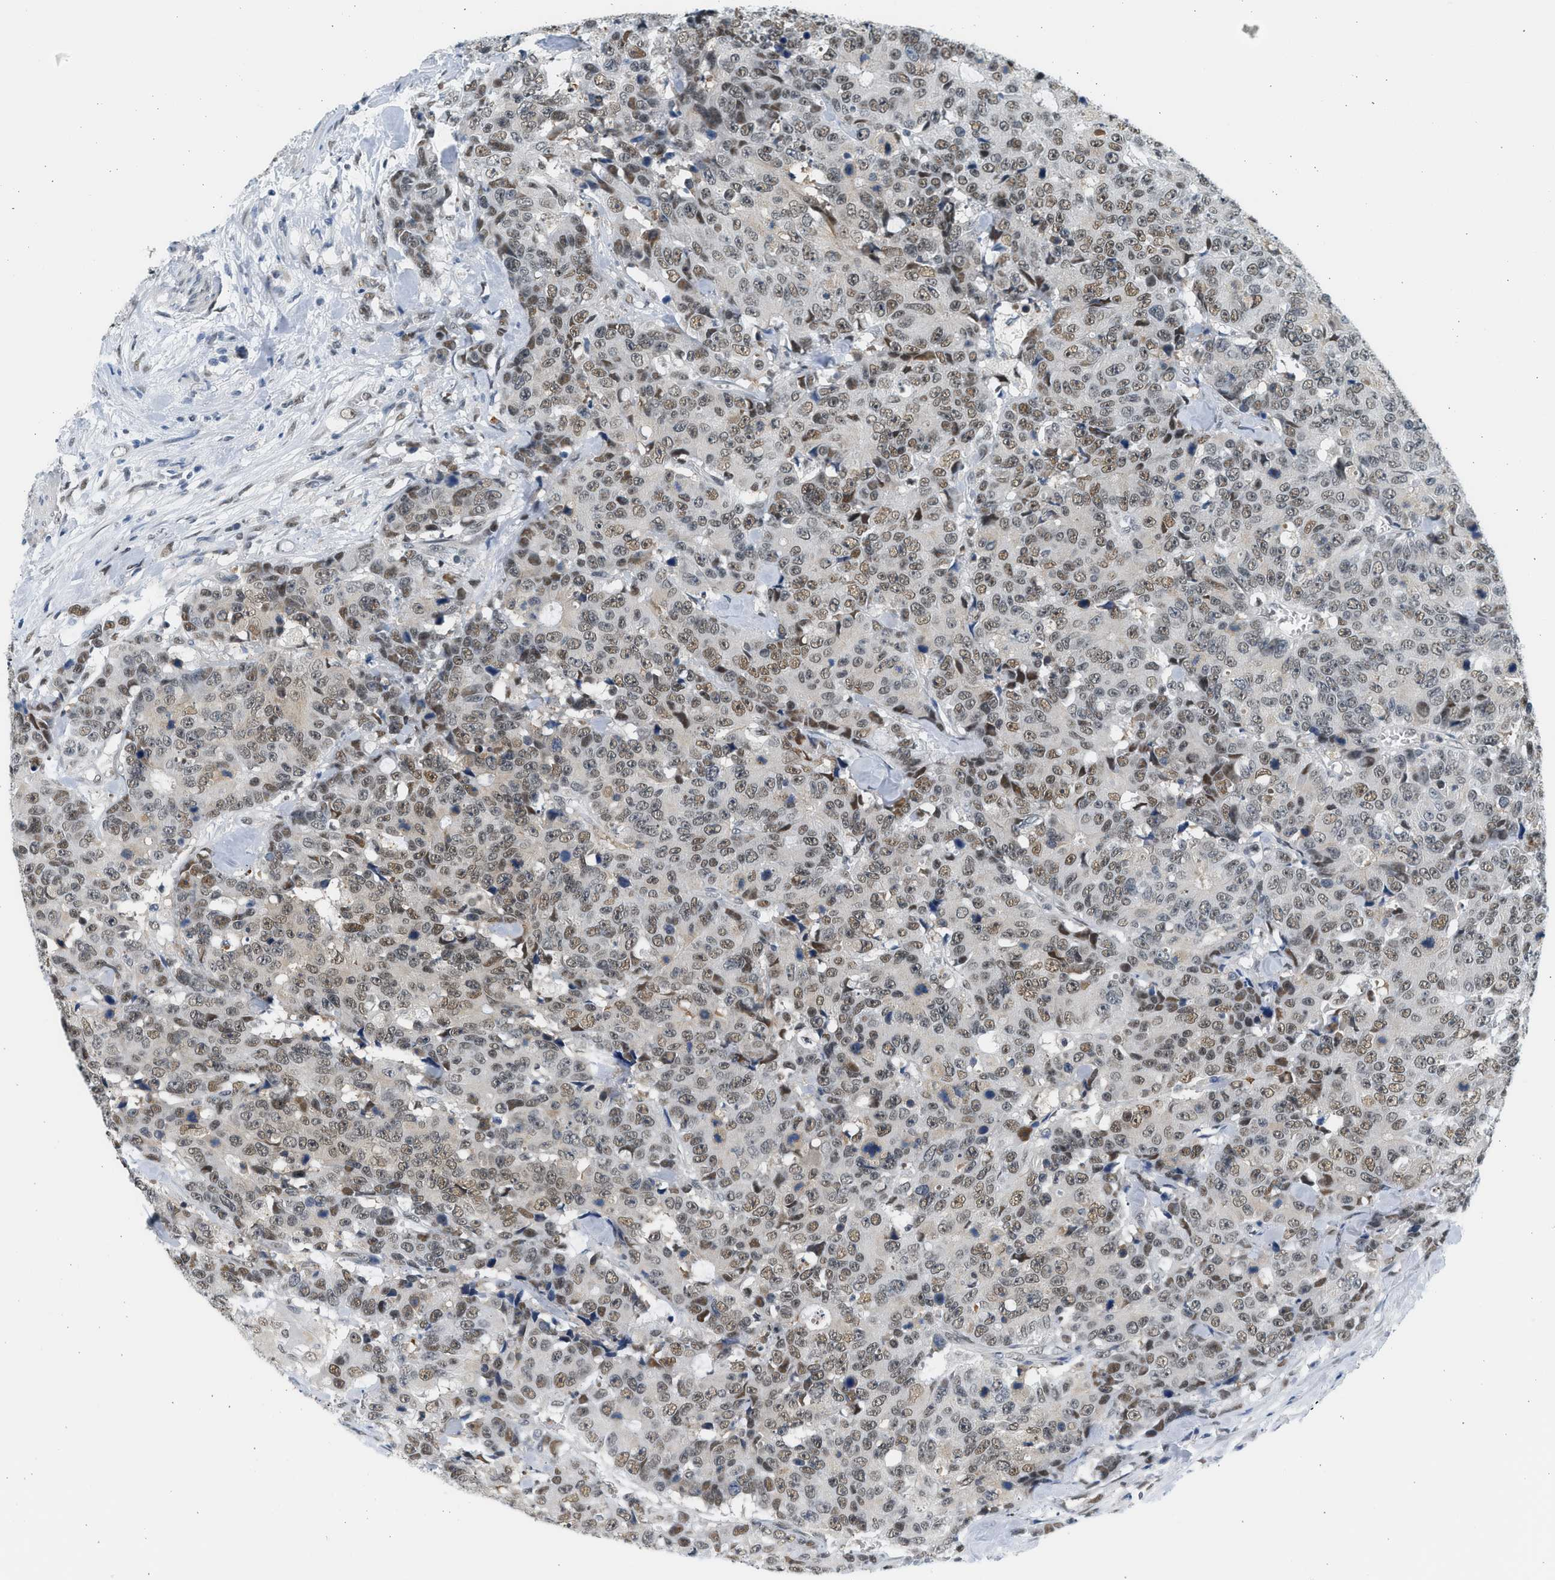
{"staining": {"intensity": "moderate", "quantity": ">75%", "location": "nuclear"}, "tissue": "colorectal cancer", "cell_type": "Tumor cells", "image_type": "cancer", "snomed": [{"axis": "morphology", "description": "Adenocarcinoma, NOS"}, {"axis": "topography", "description": "Colon"}], "caption": "Protein staining of colorectal adenocarcinoma tissue shows moderate nuclear expression in approximately >75% of tumor cells. (DAB IHC, brown staining for protein, blue staining for nuclei).", "gene": "HIPK1", "patient": {"sex": "female", "age": 86}}